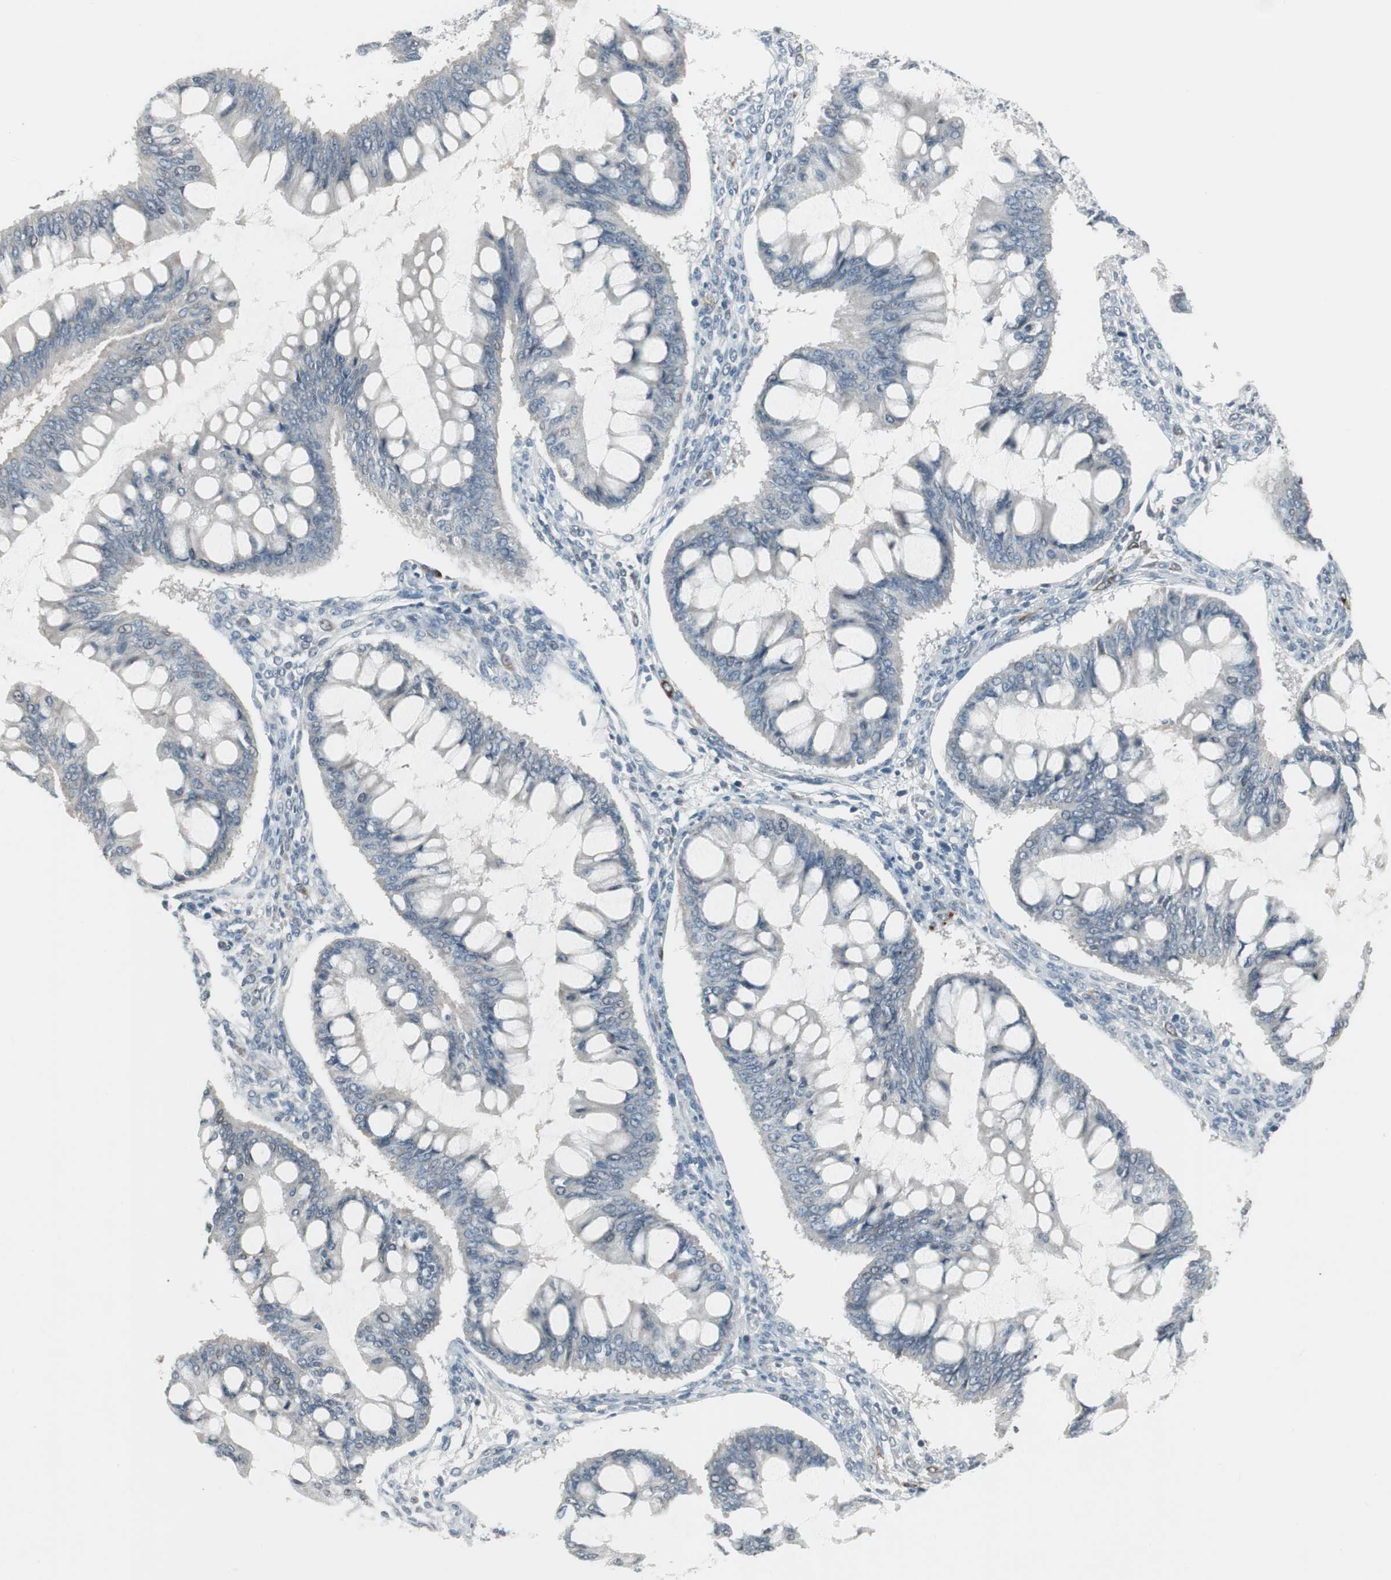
{"staining": {"intensity": "negative", "quantity": "none", "location": "none"}, "tissue": "ovarian cancer", "cell_type": "Tumor cells", "image_type": "cancer", "snomed": [{"axis": "morphology", "description": "Cystadenocarcinoma, mucinous, NOS"}, {"axis": "topography", "description": "Ovary"}], "caption": "Tumor cells are negative for brown protein staining in ovarian cancer. Nuclei are stained in blue.", "gene": "ARG2", "patient": {"sex": "female", "age": 73}}